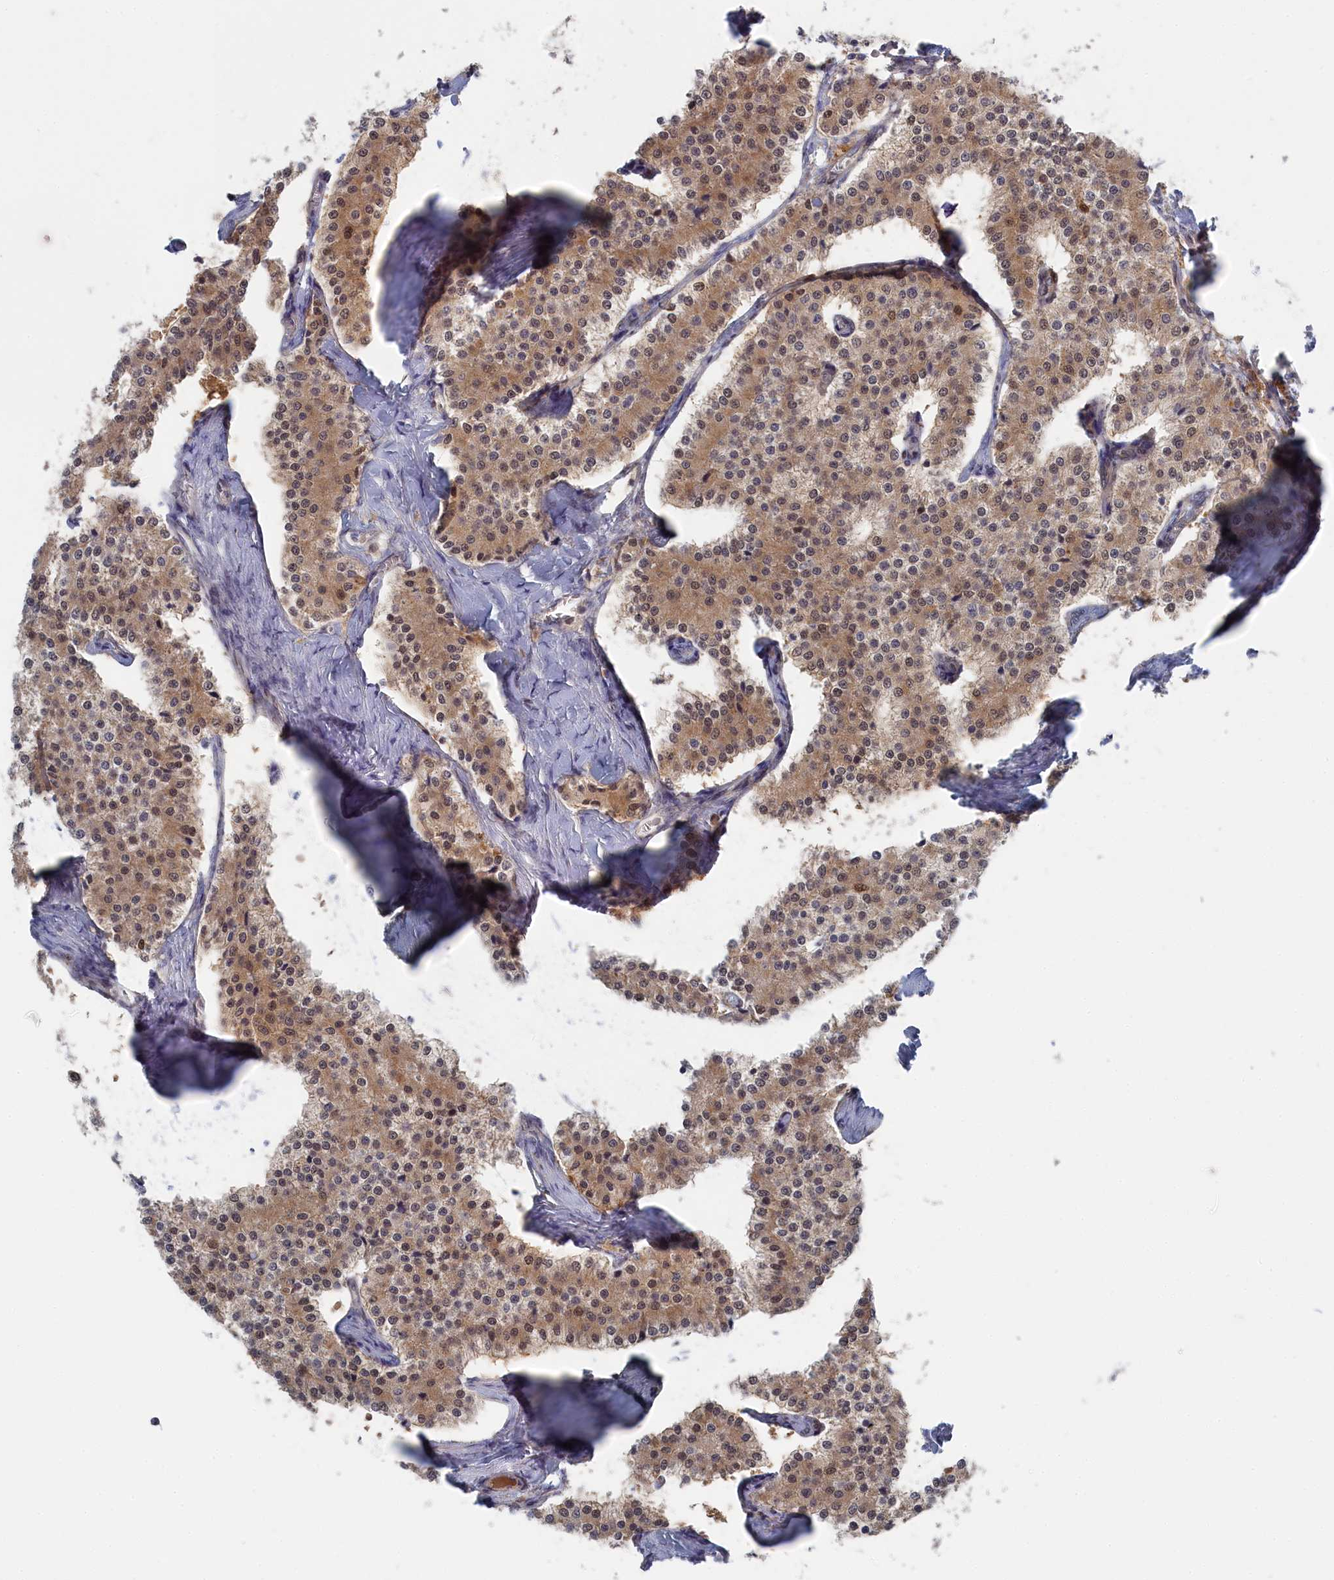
{"staining": {"intensity": "weak", "quantity": ">75%", "location": "cytoplasmic/membranous,nuclear"}, "tissue": "carcinoid", "cell_type": "Tumor cells", "image_type": "cancer", "snomed": [{"axis": "morphology", "description": "Carcinoid, malignant, NOS"}, {"axis": "topography", "description": "Colon"}], "caption": "Protein expression analysis of malignant carcinoid reveals weak cytoplasmic/membranous and nuclear staining in about >75% of tumor cells.", "gene": "IRGQ", "patient": {"sex": "female", "age": 52}}